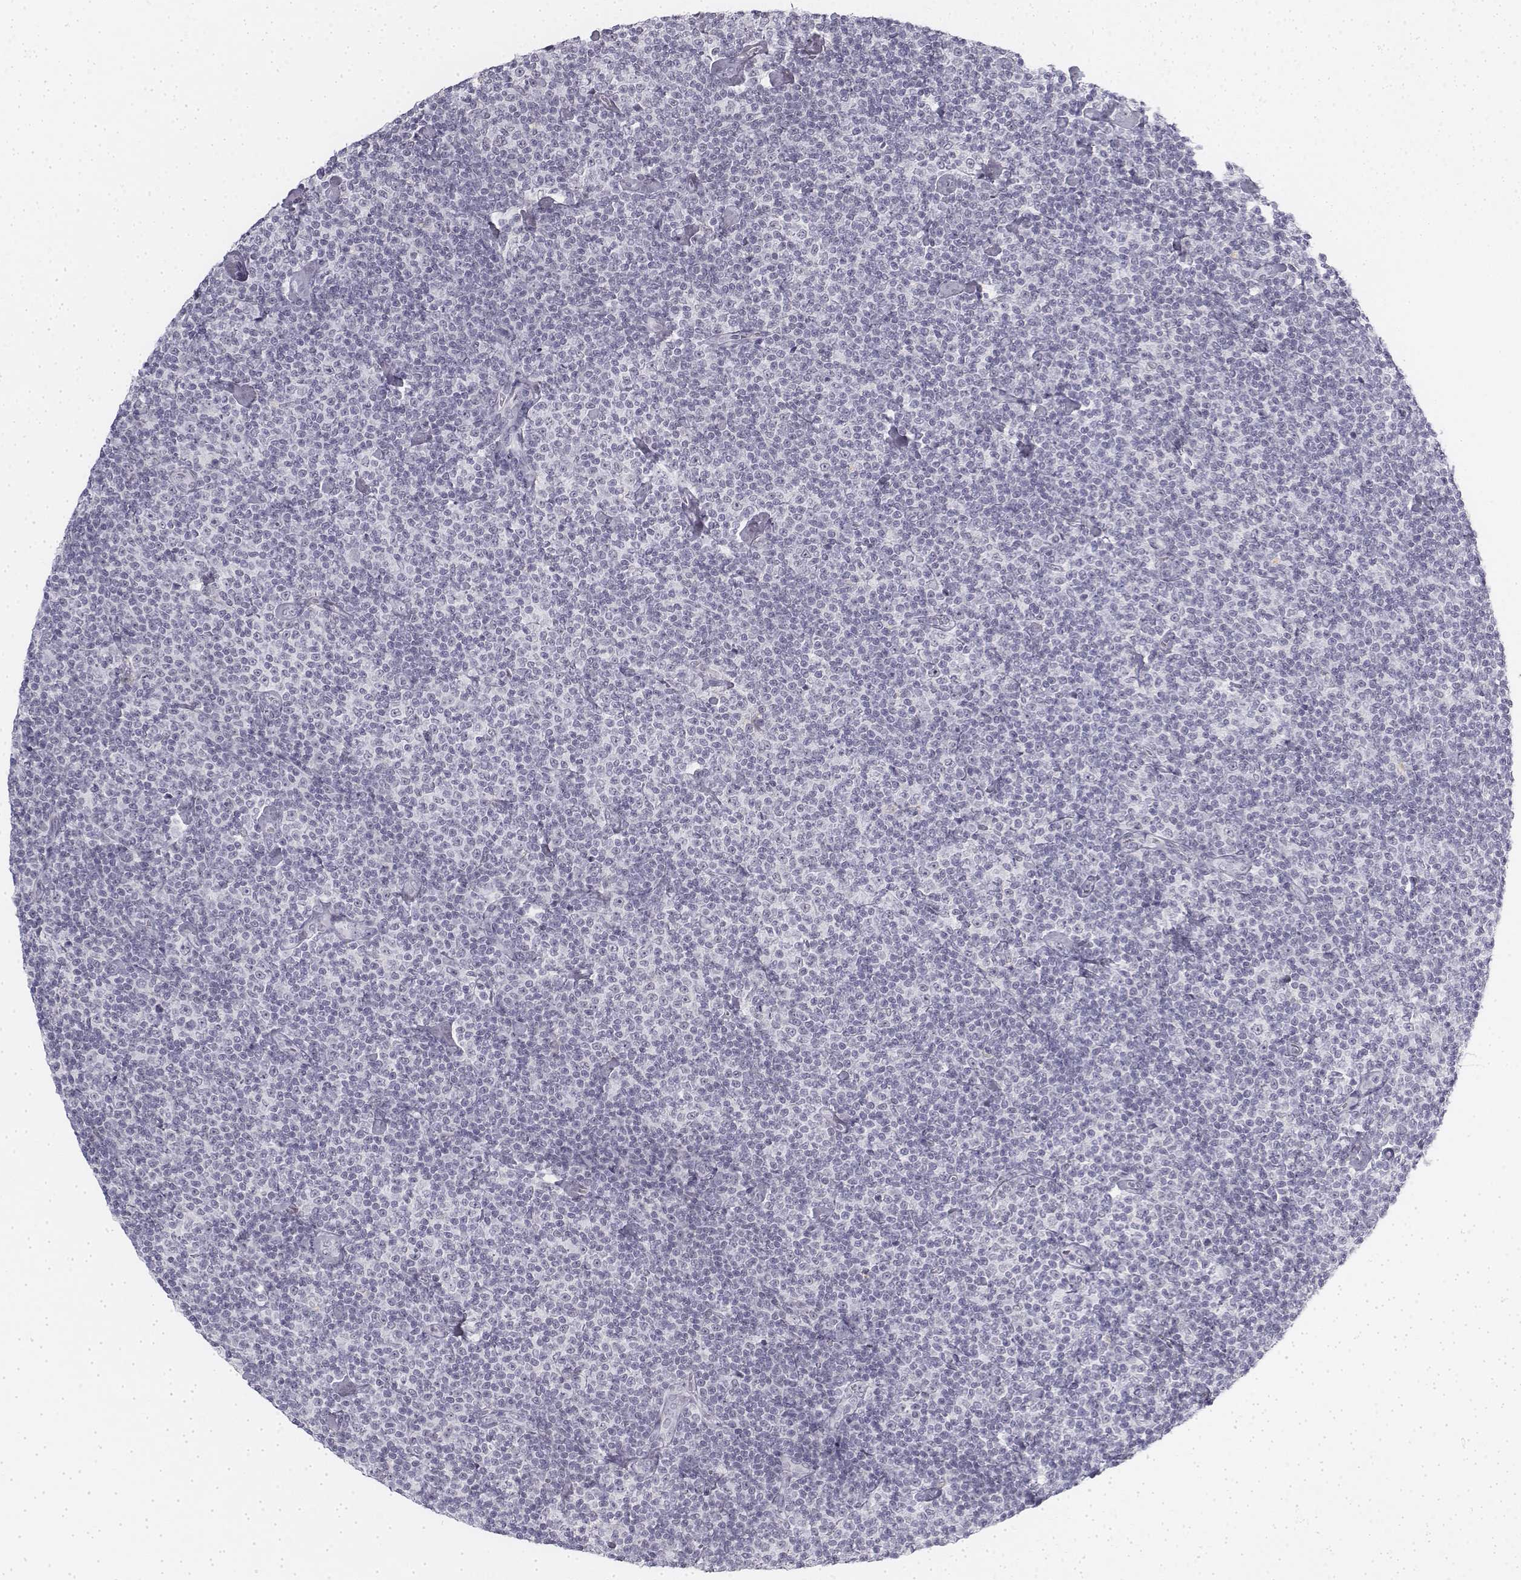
{"staining": {"intensity": "negative", "quantity": "none", "location": "none"}, "tissue": "lymphoma", "cell_type": "Tumor cells", "image_type": "cancer", "snomed": [{"axis": "morphology", "description": "Malignant lymphoma, non-Hodgkin's type, Low grade"}, {"axis": "topography", "description": "Lymph node"}], "caption": "A high-resolution photomicrograph shows IHC staining of malignant lymphoma, non-Hodgkin's type (low-grade), which displays no significant positivity in tumor cells.", "gene": "KRT84", "patient": {"sex": "male", "age": 81}}